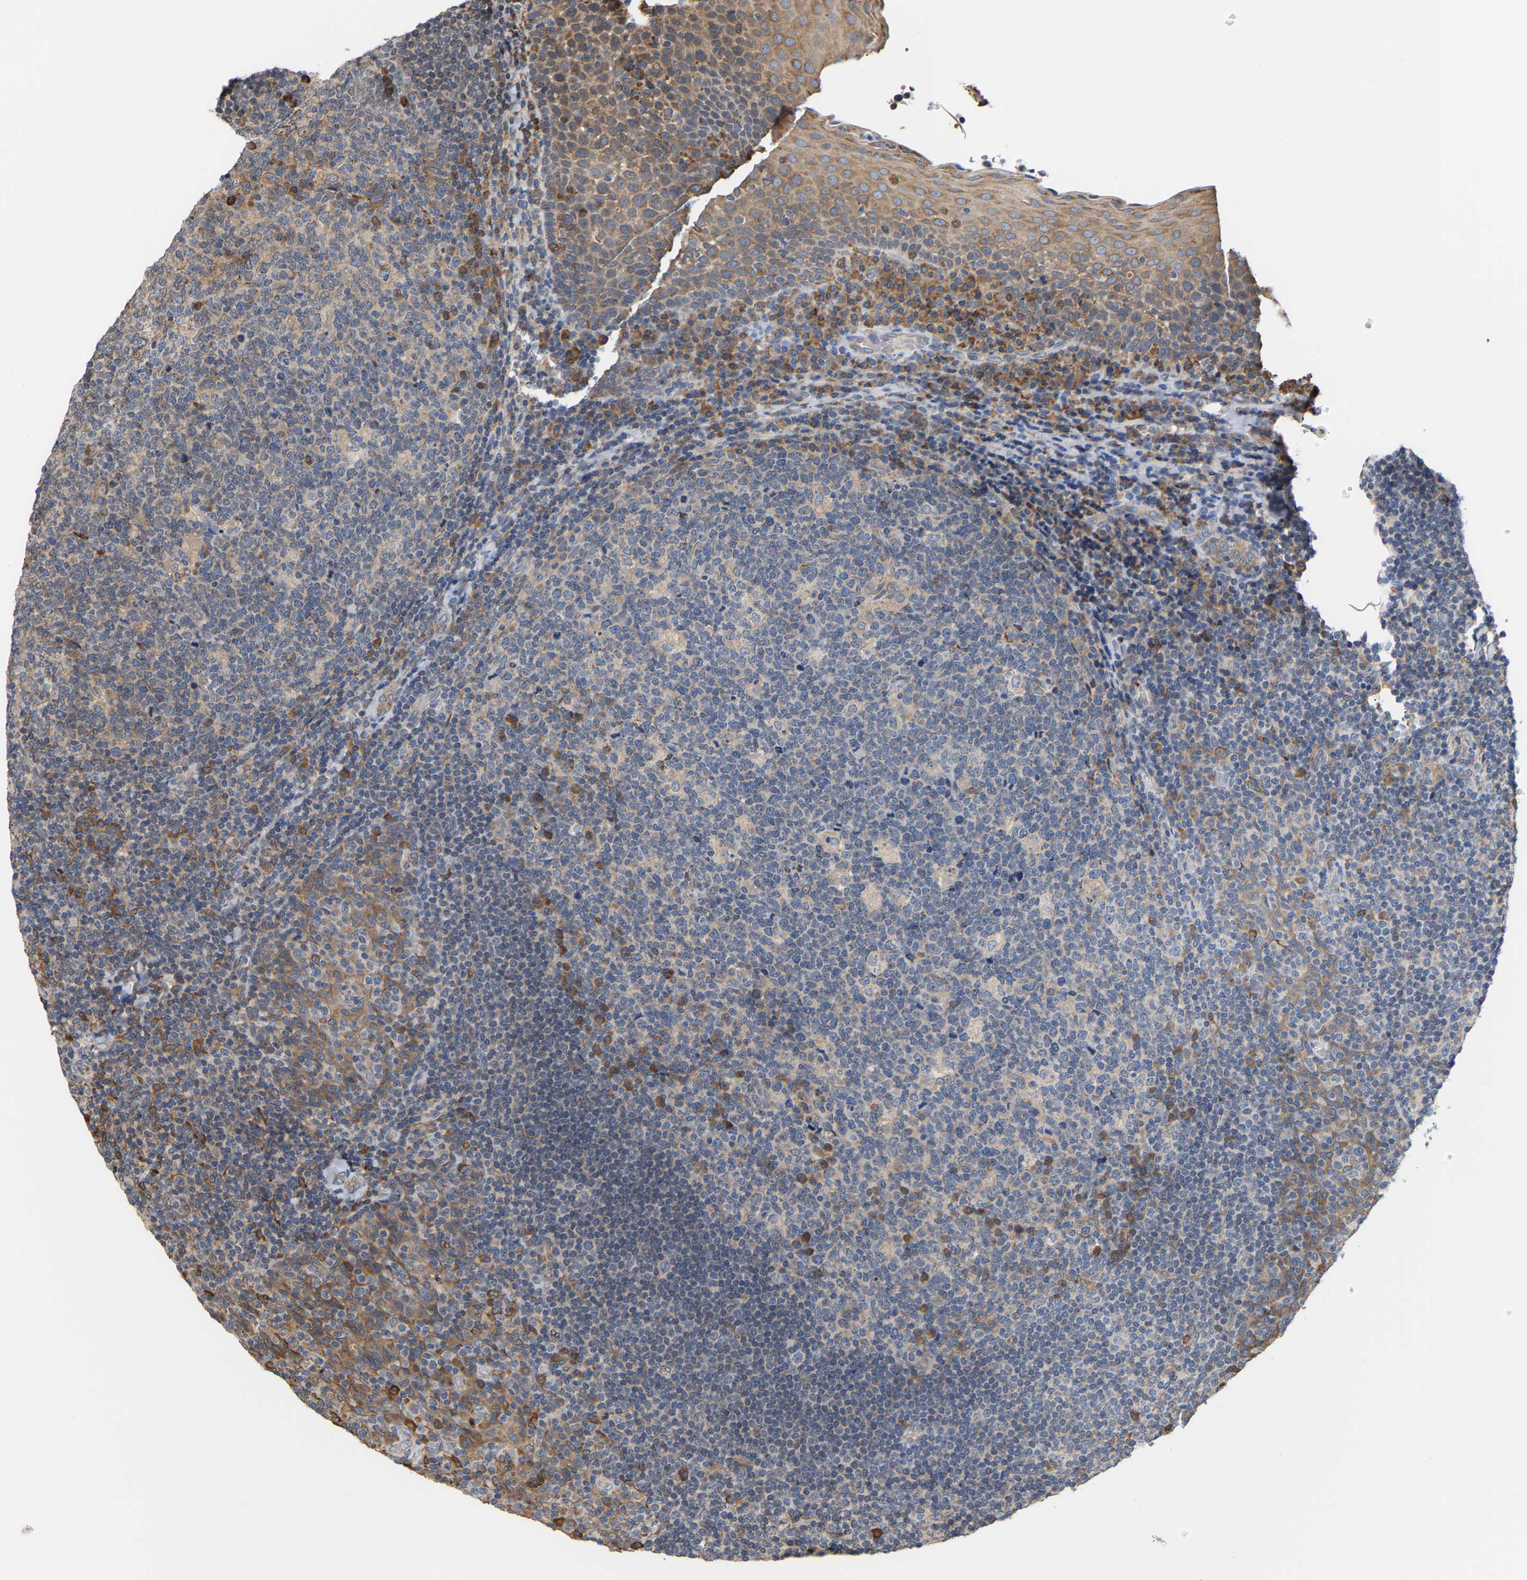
{"staining": {"intensity": "moderate", "quantity": "<25%", "location": "cytoplasmic/membranous"}, "tissue": "tonsil", "cell_type": "Germinal center cells", "image_type": "normal", "snomed": [{"axis": "morphology", "description": "Normal tissue, NOS"}, {"axis": "topography", "description": "Tonsil"}], "caption": "High-magnification brightfield microscopy of unremarkable tonsil stained with DAB (brown) and counterstained with hematoxylin (blue). germinal center cells exhibit moderate cytoplasmic/membranous positivity is appreciated in about<25% of cells. (Brightfield microscopy of DAB IHC at high magnification).", "gene": "ARAP1", "patient": {"sex": "male", "age": 17}}